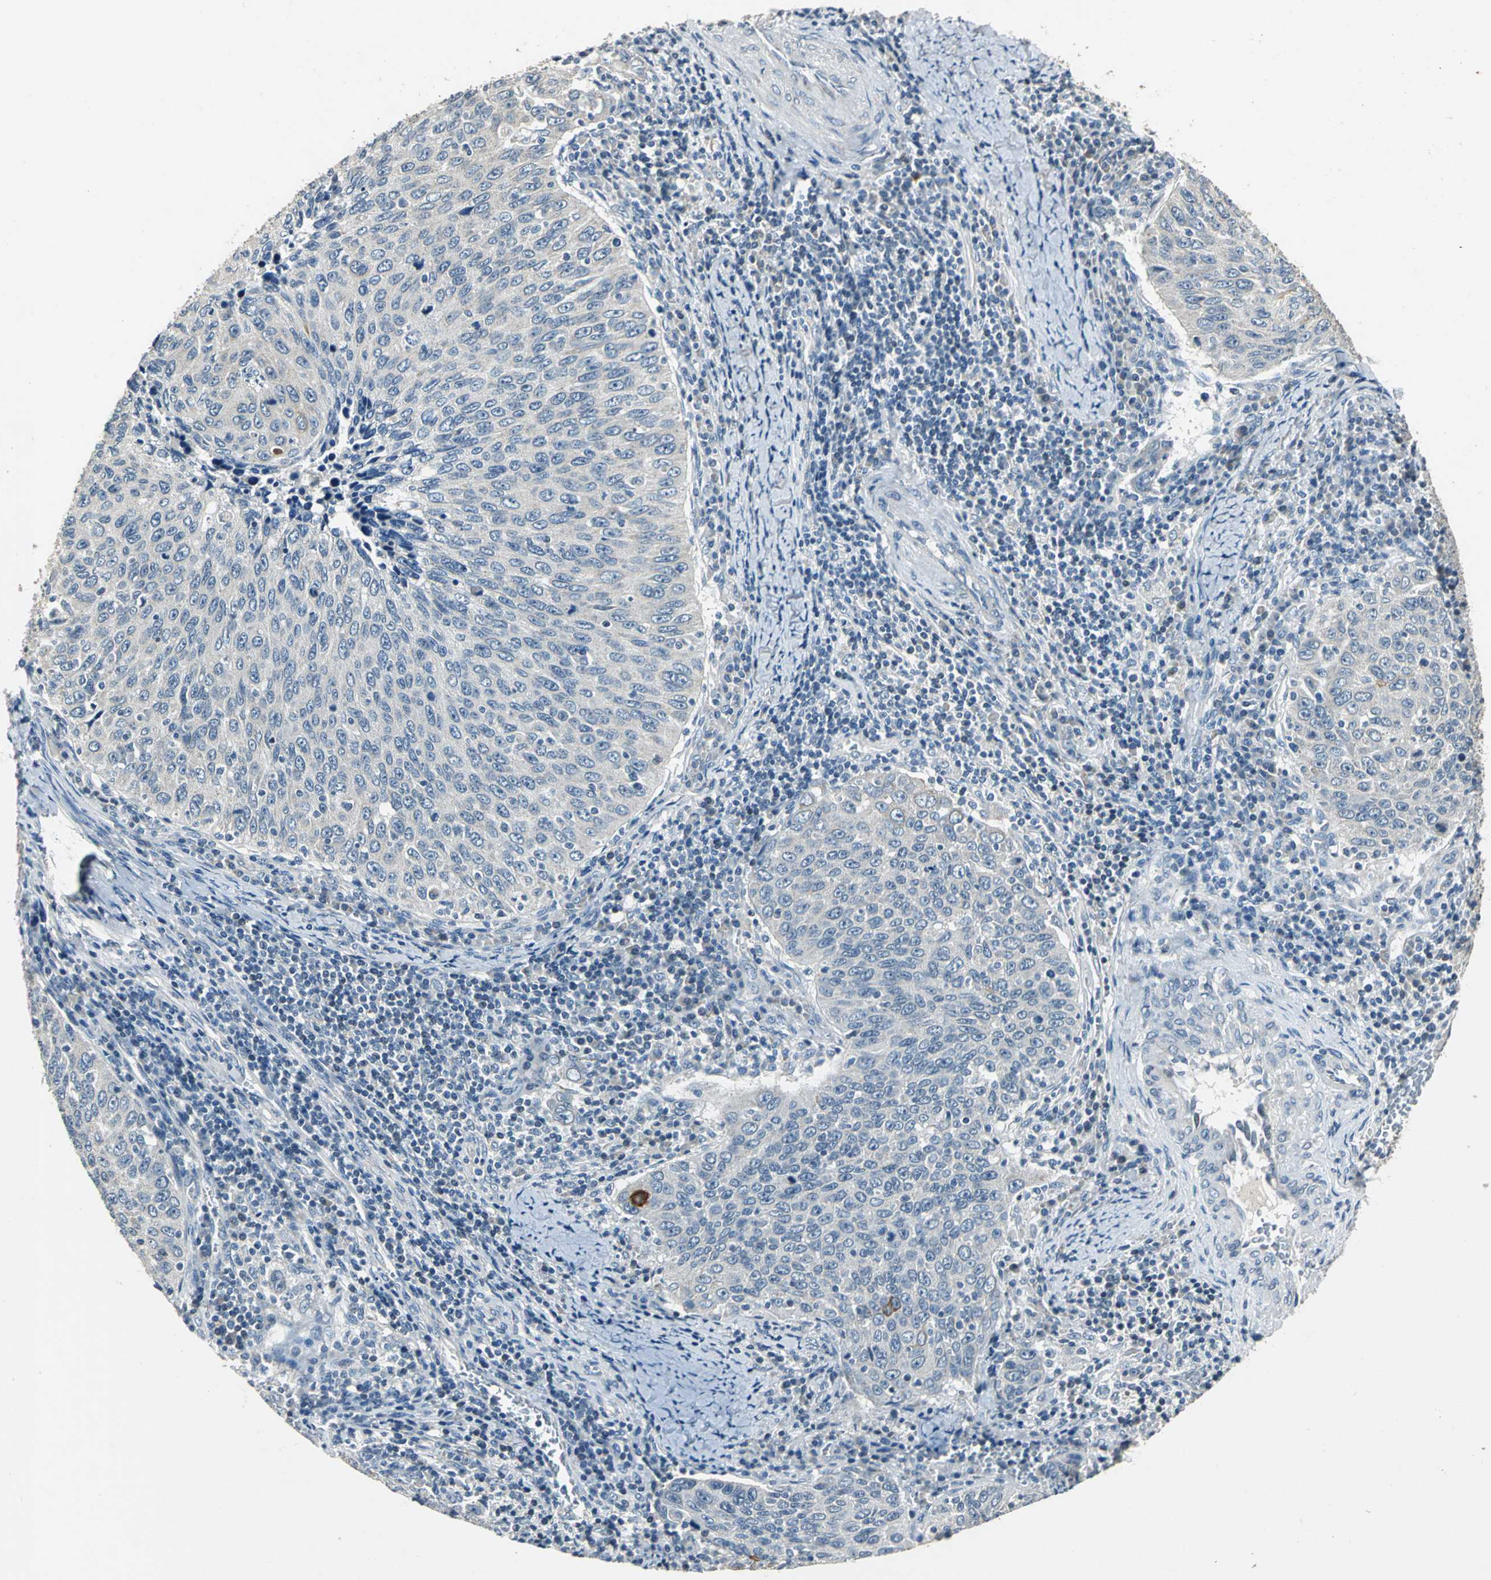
{"staining": {"intensity": "negative", "quantity": "none", "location": "none"}, "tissue": "cervical cancer", "cell_type": "Tumor cells", "image_type": "cancer", "snomed": [{"axis": "morphology", "description": "Squamous cell carcinoma, NOS"}, {"axis": "topography", "description": "Cervix"}], "caption": "Immunohistochemistry of human squamous cell carcinoma (cervical) demonstrates no staining in tumor cells.", "gene": "JADE3", "patient": {"sex": "female", "age": 53}}